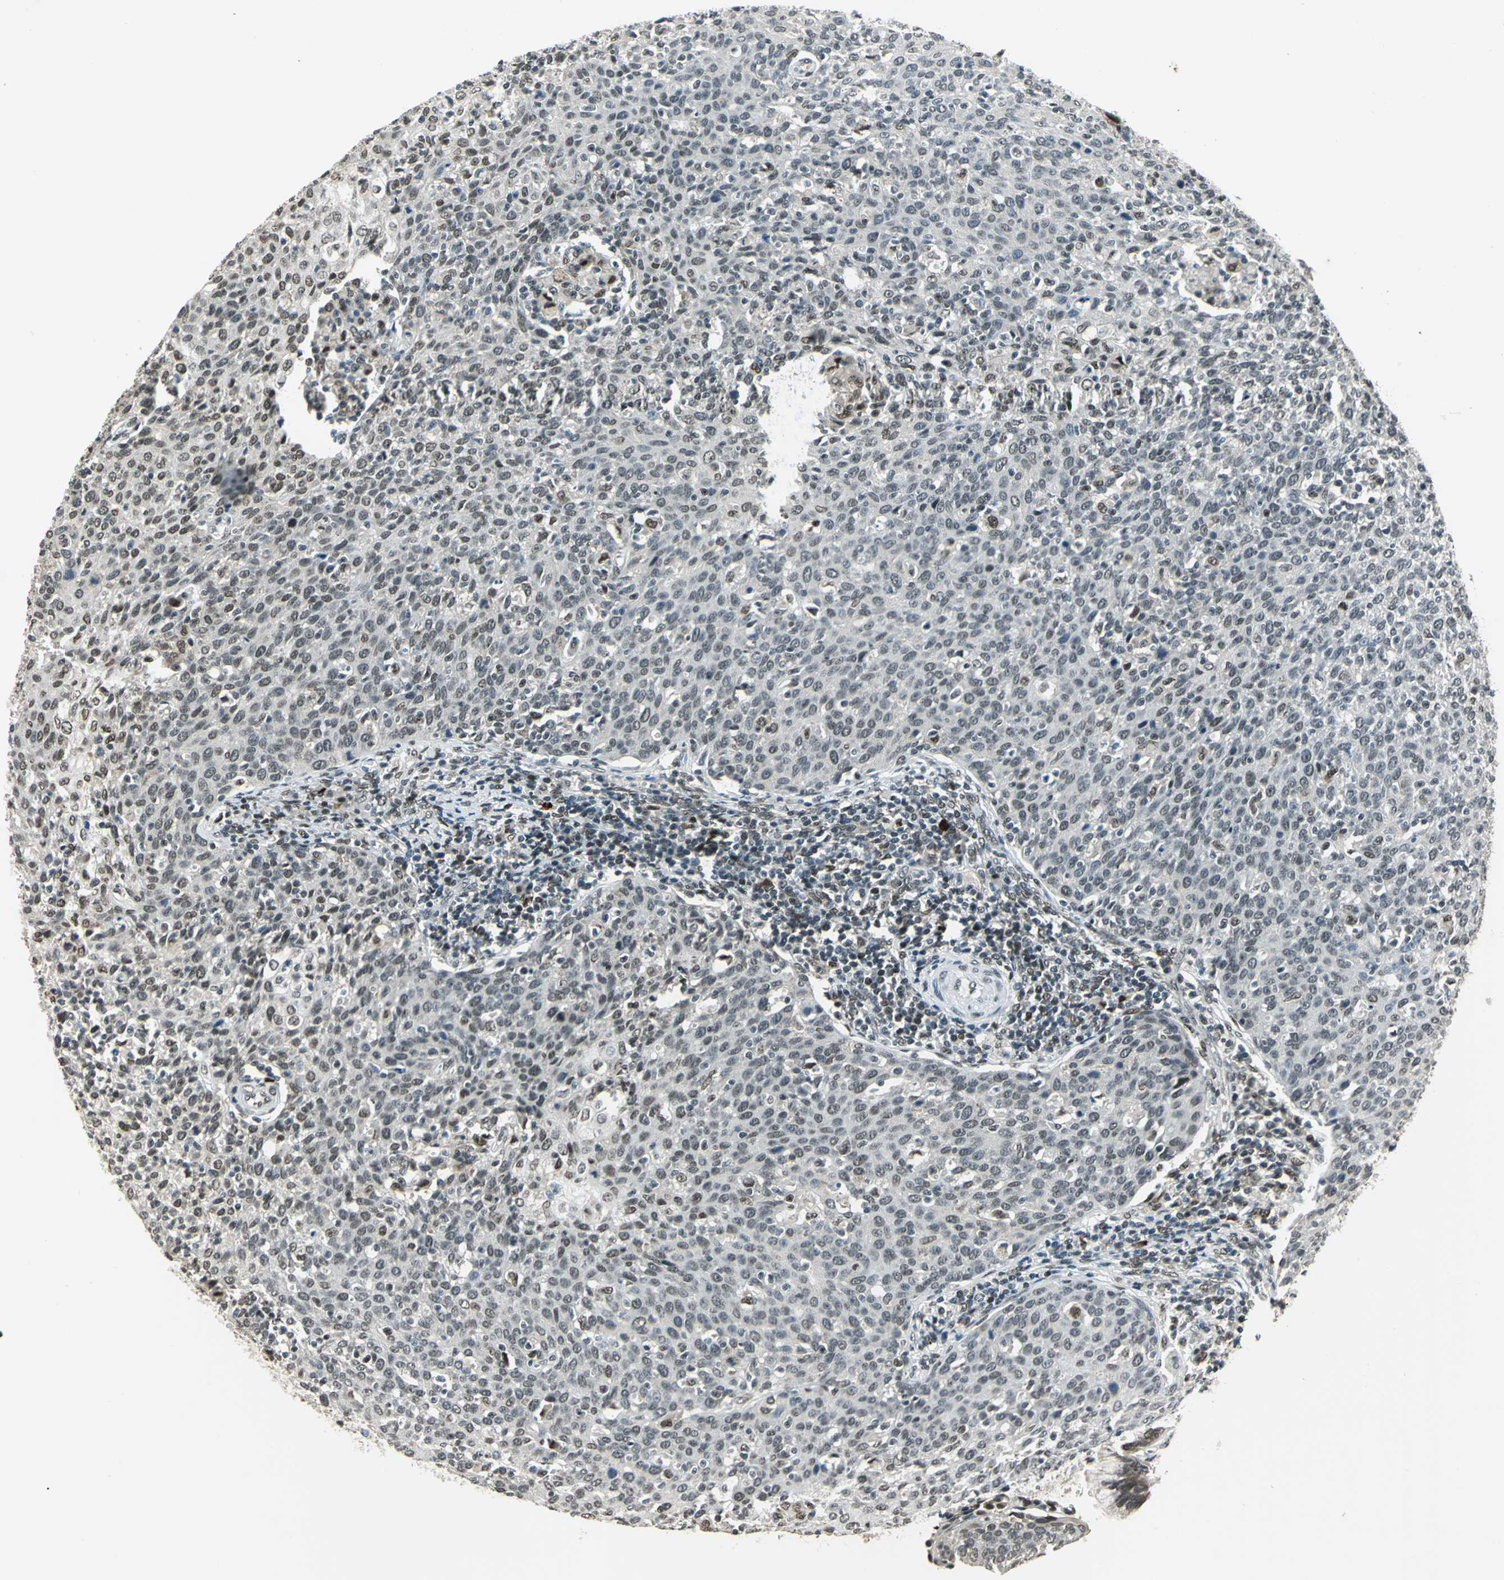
{"staining": {"intensity": "negative", "quantity": "none", "location": "none"}, "tissue": "cervical cancer", "cell_type": "Tumor cells", "image_type": "cancer", "snomed": [{"axis": "morphology", "description": "Squamous cell carcinoma, NOS"}, {"axis": "topography", "description": "Cervix"}], "caption": "Cervical cancer was stained to show a protein in brown. There is no significant positivity in tumor cells.", "gene": "RAD17", "patient": {"sex": "female", "age": 38}}